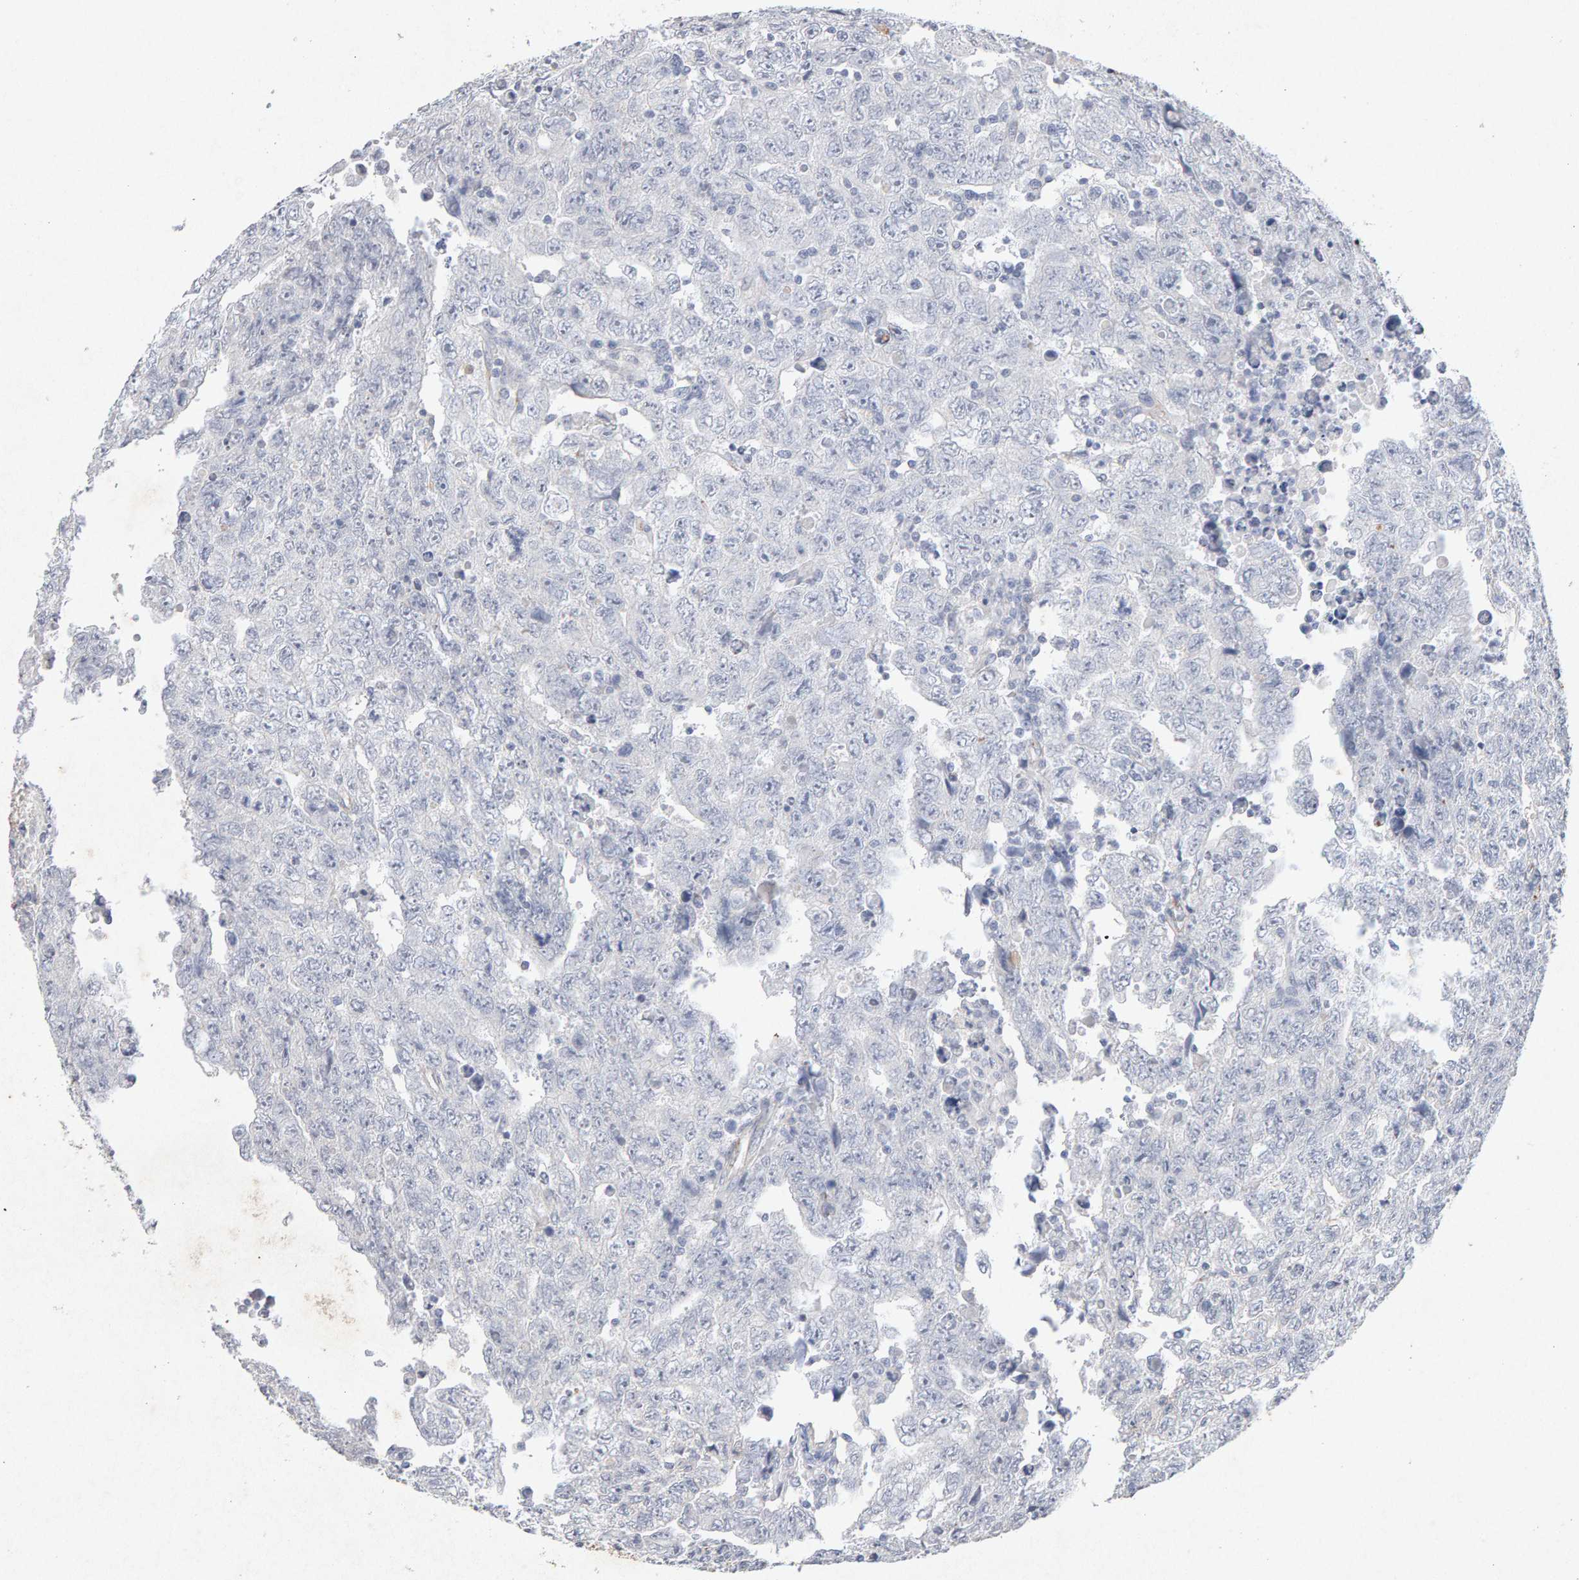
{"staining": {"intensity": "negative", "quantity": "none", "location": "none"}, "tissue": "testis cancer", "cell_type": "Tumor cells", "image_type": "cancer", "snomed": [{"axis": "morphology", "description": "Carcinoma, Embryonal, NOS"}, {"axis": "topography", "description": "Testis"}], "caption": "Immunohistochemical staining of human testis cancer (embryonal carcinoma) demonstrates no significant expression in tumor cells. (Brightfield microscopy of DAB immunohistochemistry at high magnification).", "gene": "PTPRM", "patient": {"sex": "male", "age": 28}}